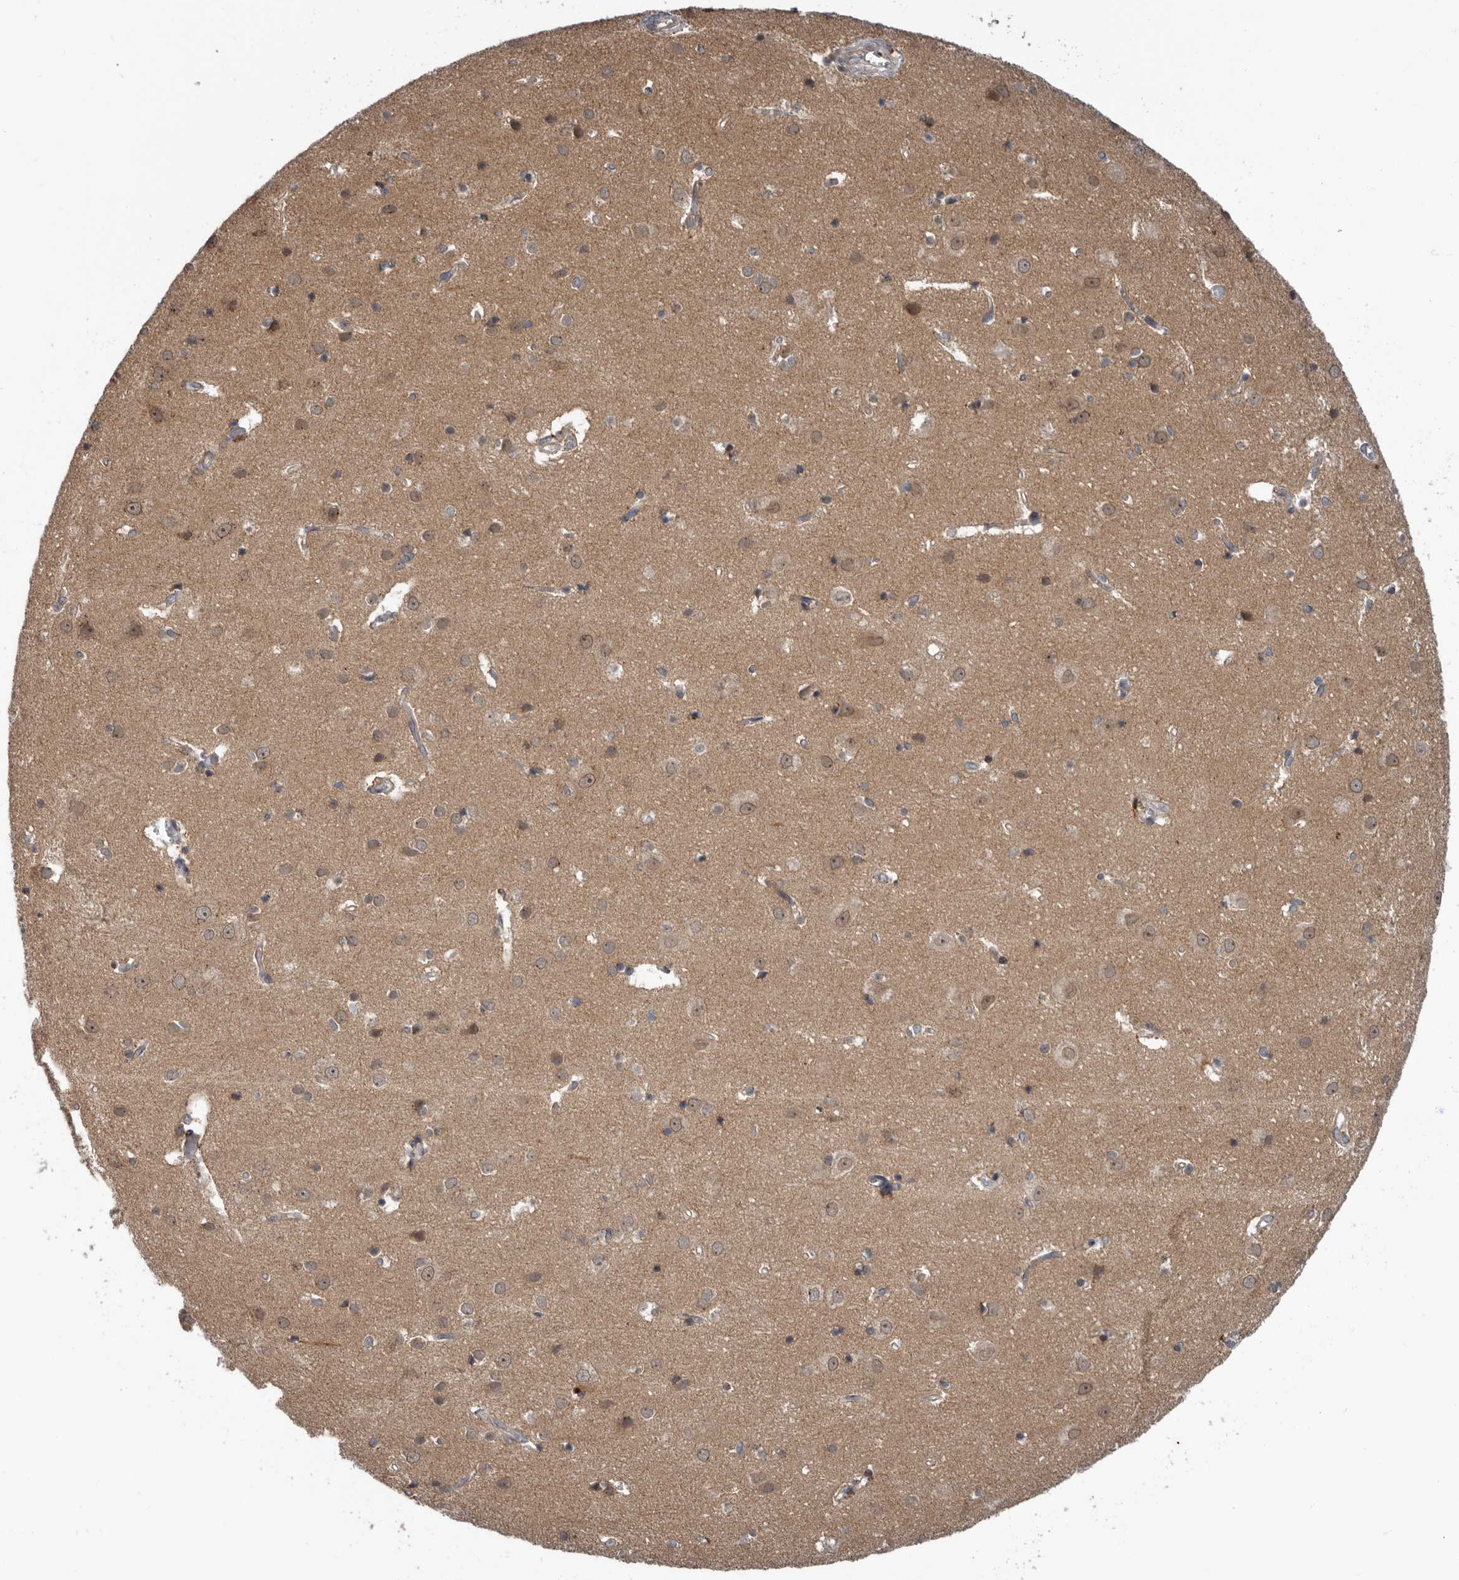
{"staining": {"intensity": "weak", "quantity": "25%-75%", "location": "cytoplasmic/membranous"}, "tissue": "cerebral cortex", "cell_type": "Endothelial cells", "image_type": "normal", "snomed": [{"axis": "morphology", "description": "Normal tissue, NOS"}, {"axis": "topography", "description": "Cerebral cortex"}], "caption": "Brown immunohistochemical staining in benign cerebral cortex exhibits weak cytoplasmic/membranous staining in about 25%-75% of endothelial cells. The staining was performed using DAB to visualize the protein expression in brown, while the nuclei were stained in blue with hematoxylin (Magnification: 20x).", "gene": "FGFR4", "patient": {"sex": "male", "age": 54}}